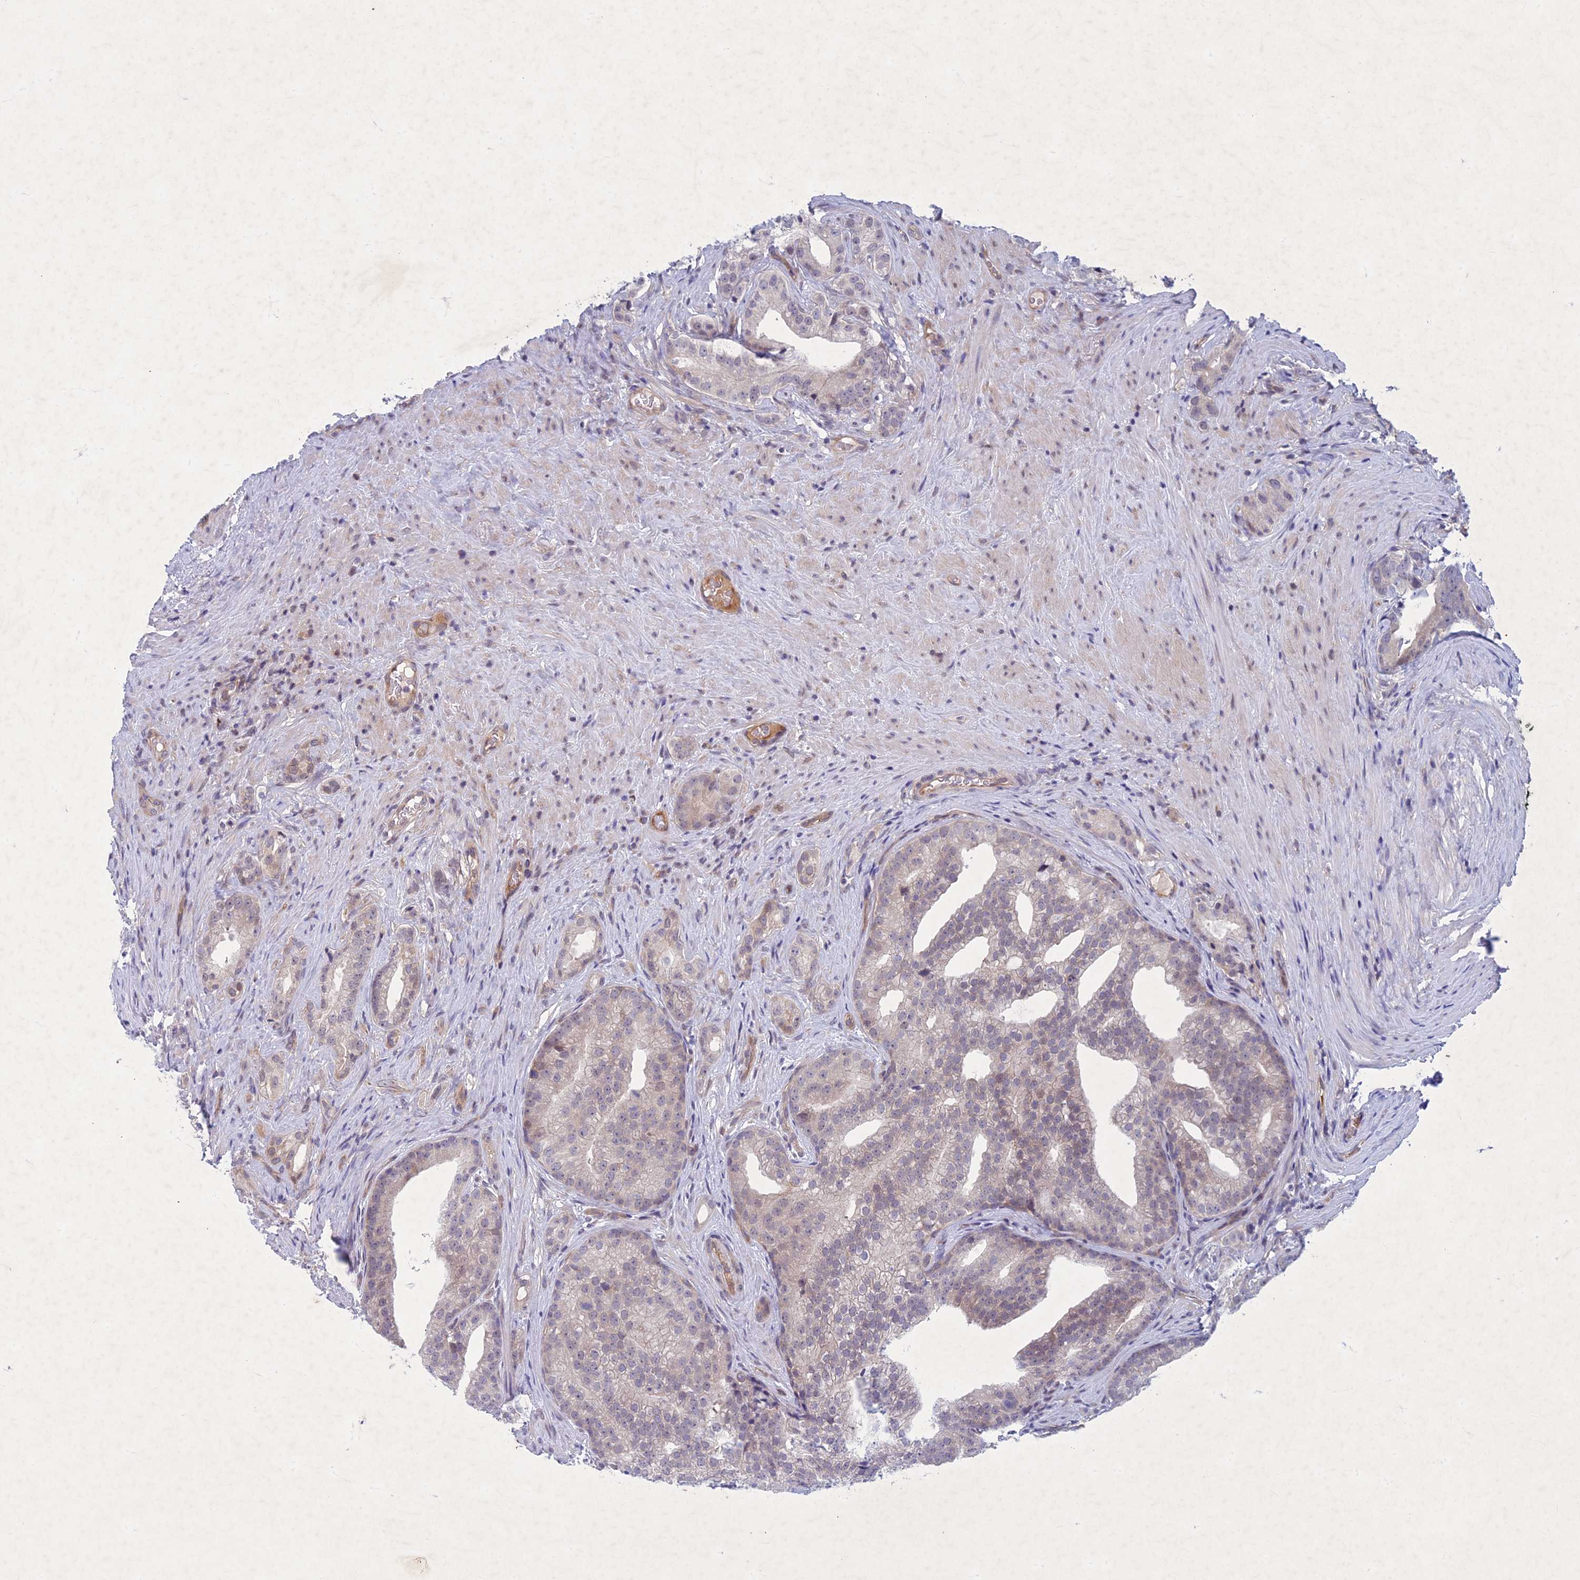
{"staining": {"intensity": "negative", "quantity": "none", "location": "none"}, "tissue": "prostate cancer", "cell_type": "Tumor cells", "image_type": "cancer", "snomed": [{"axis": "morphology", "description": "Adenocarcinoma, Low grade"}, {"axis": "topography", "description": "Prostate"}], "caption": "A histopathology image of human prostate adenocarcinoma (low-grade) is negative for staining in tumor cells.", "gene": "PTHLH", "patient": {"sex": "male", "age": 71}}